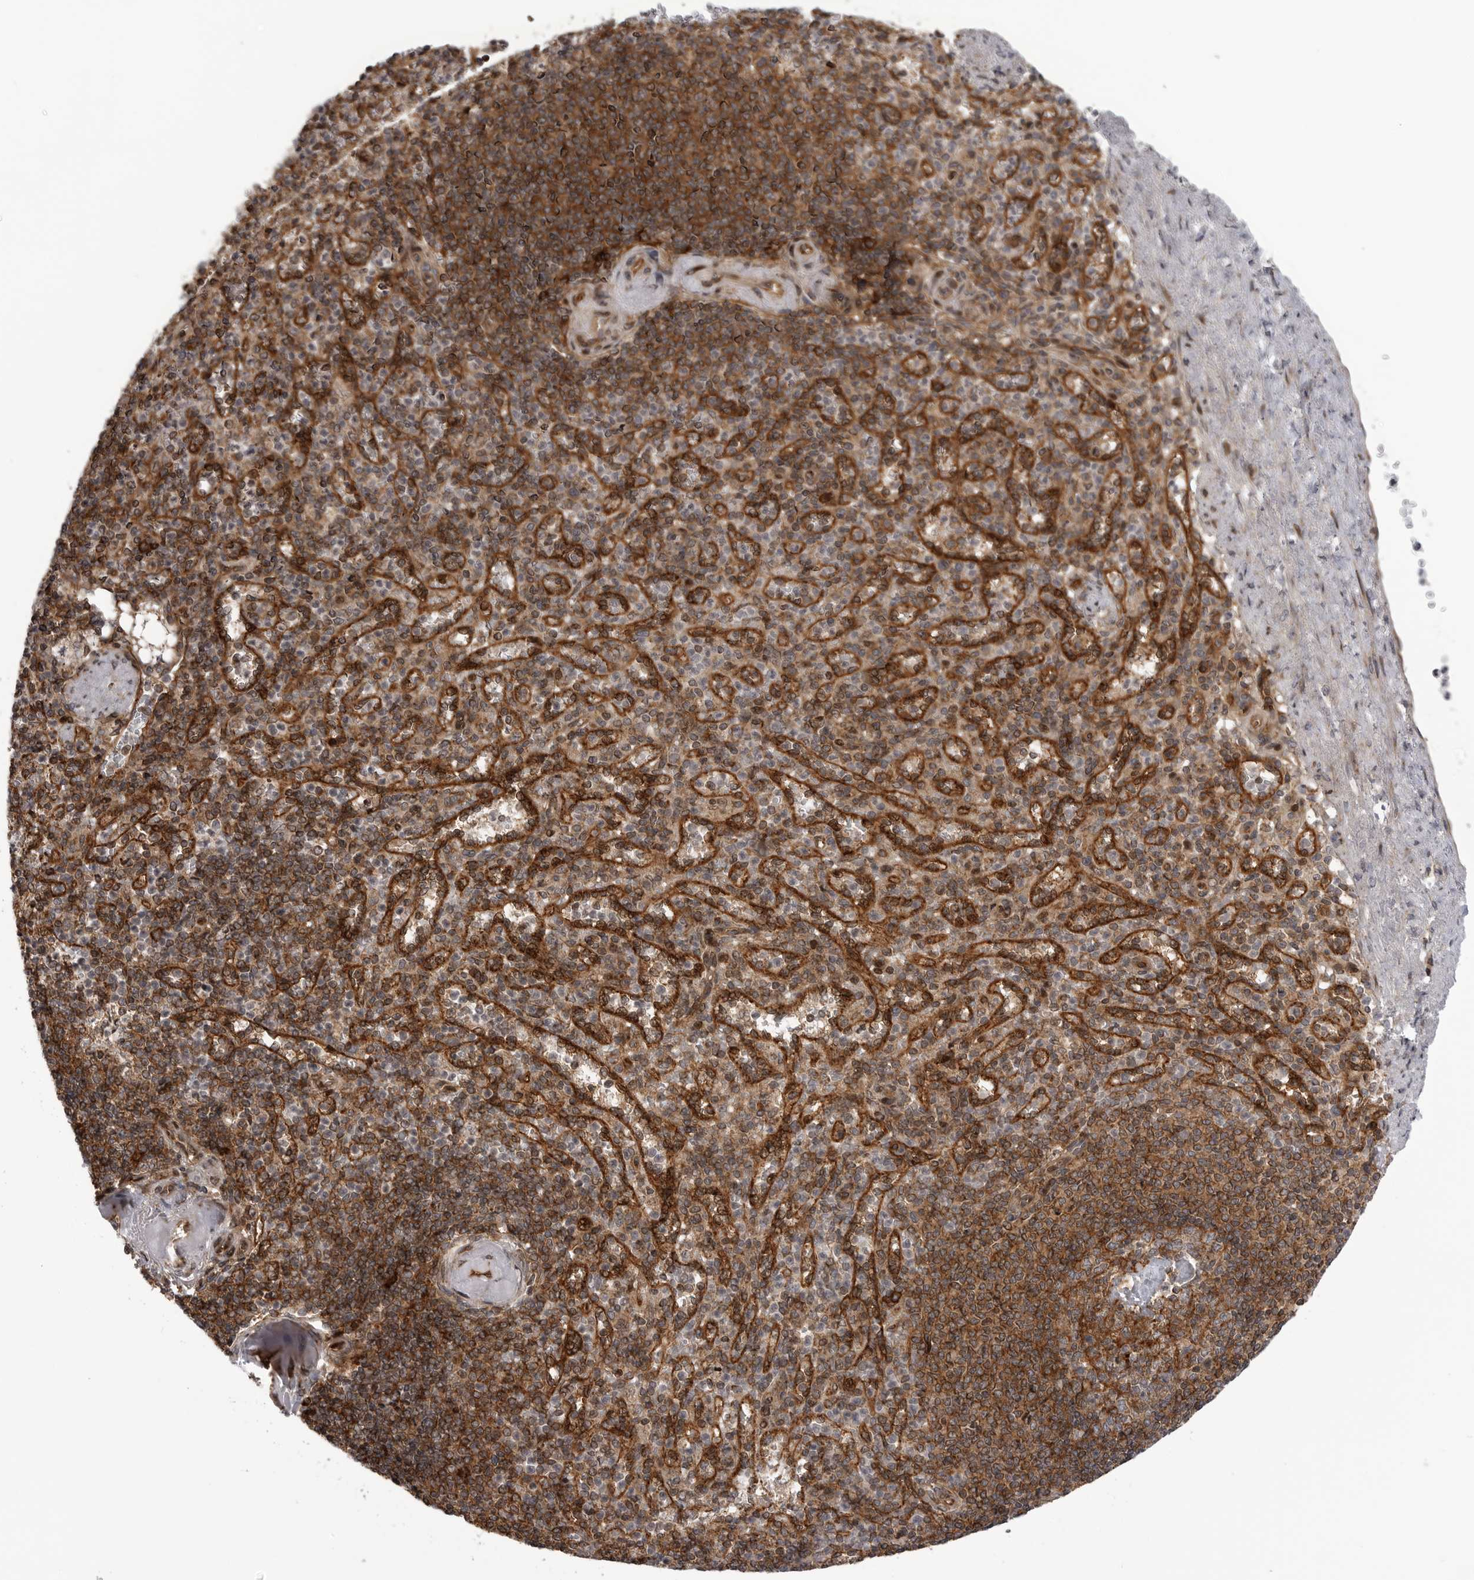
{"staining": {"intensity": "moderate", "quantity": "25%-75%", "location": "nuclear"}, "tissue": "spleen", "cell_type": "Cells in red pulp", "image_type": "normal", "snomed": [{"axis": "morphology", "description": "Normal tissue, NOS"}, {"axis": "topography", "description": "Spleen"}], "caption": "High-power microscopy captured an immunohistochemistry (IHC) photomicrograph of benign spleen, revealing moderate nuclear expression in about 25%-75% of cells in red pulp.", "gene": "ABL1", "patient": {"sex": "female", "age": 74}}